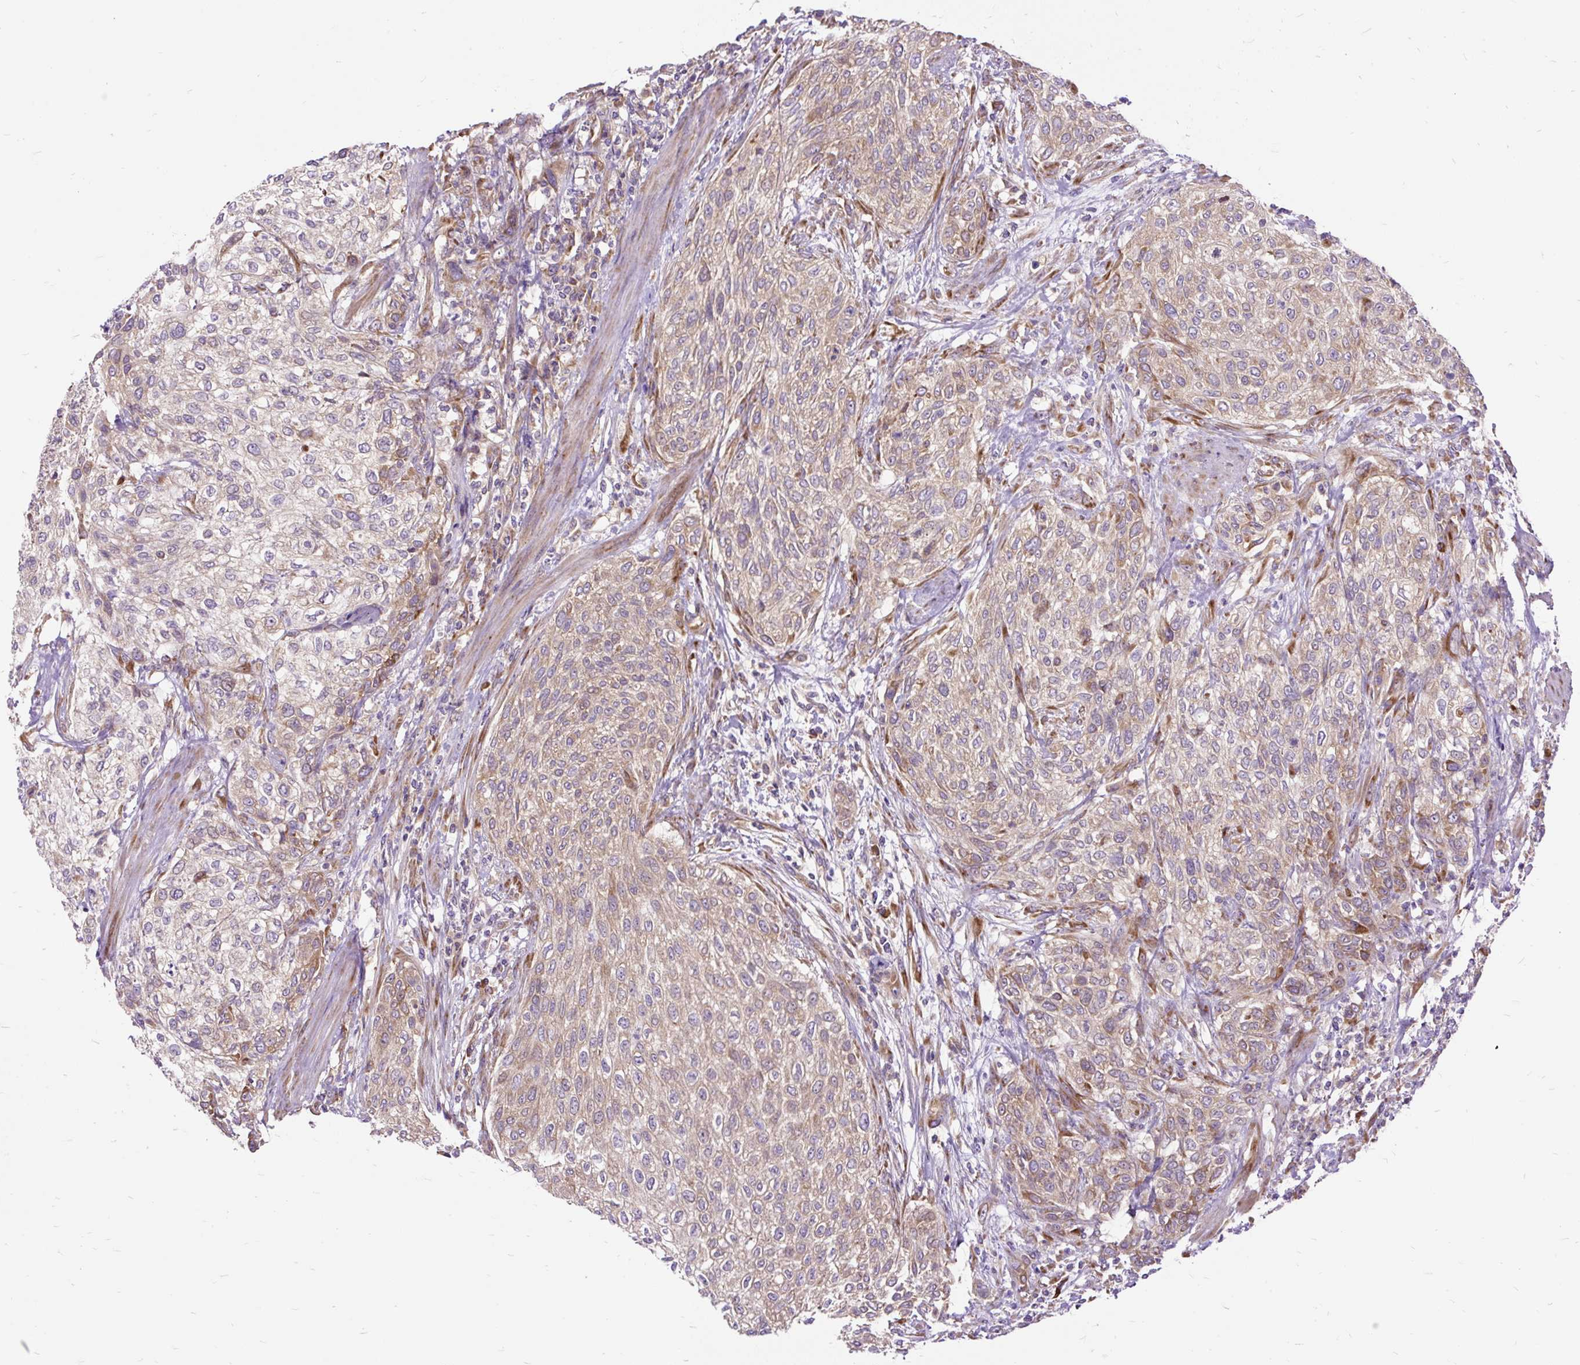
{"staining": {"intensity": "weak", "quantity": ">75%", "location": "cytoplasmic/membranous"}, "tissue": "urothelial cancer", "cell_type": "Tumor cells", "image_type": "cancer", "snomed": [{"axis": "morphology", "description": "Urothelial carcinoma, High grade"}, {"axis": "topography", "description": "Urinary bladder"}], "caption": "This image displays high-grade urothelial carcinoma stained with immunohistochemistry to label a protein in brown. The cytoplasmic/membranous of tumor cells show weak positivity for the protein. Nuclei are counter-stained blue.", "gene": "RPS5", "patient": {"sex": "male", "age": 35}}